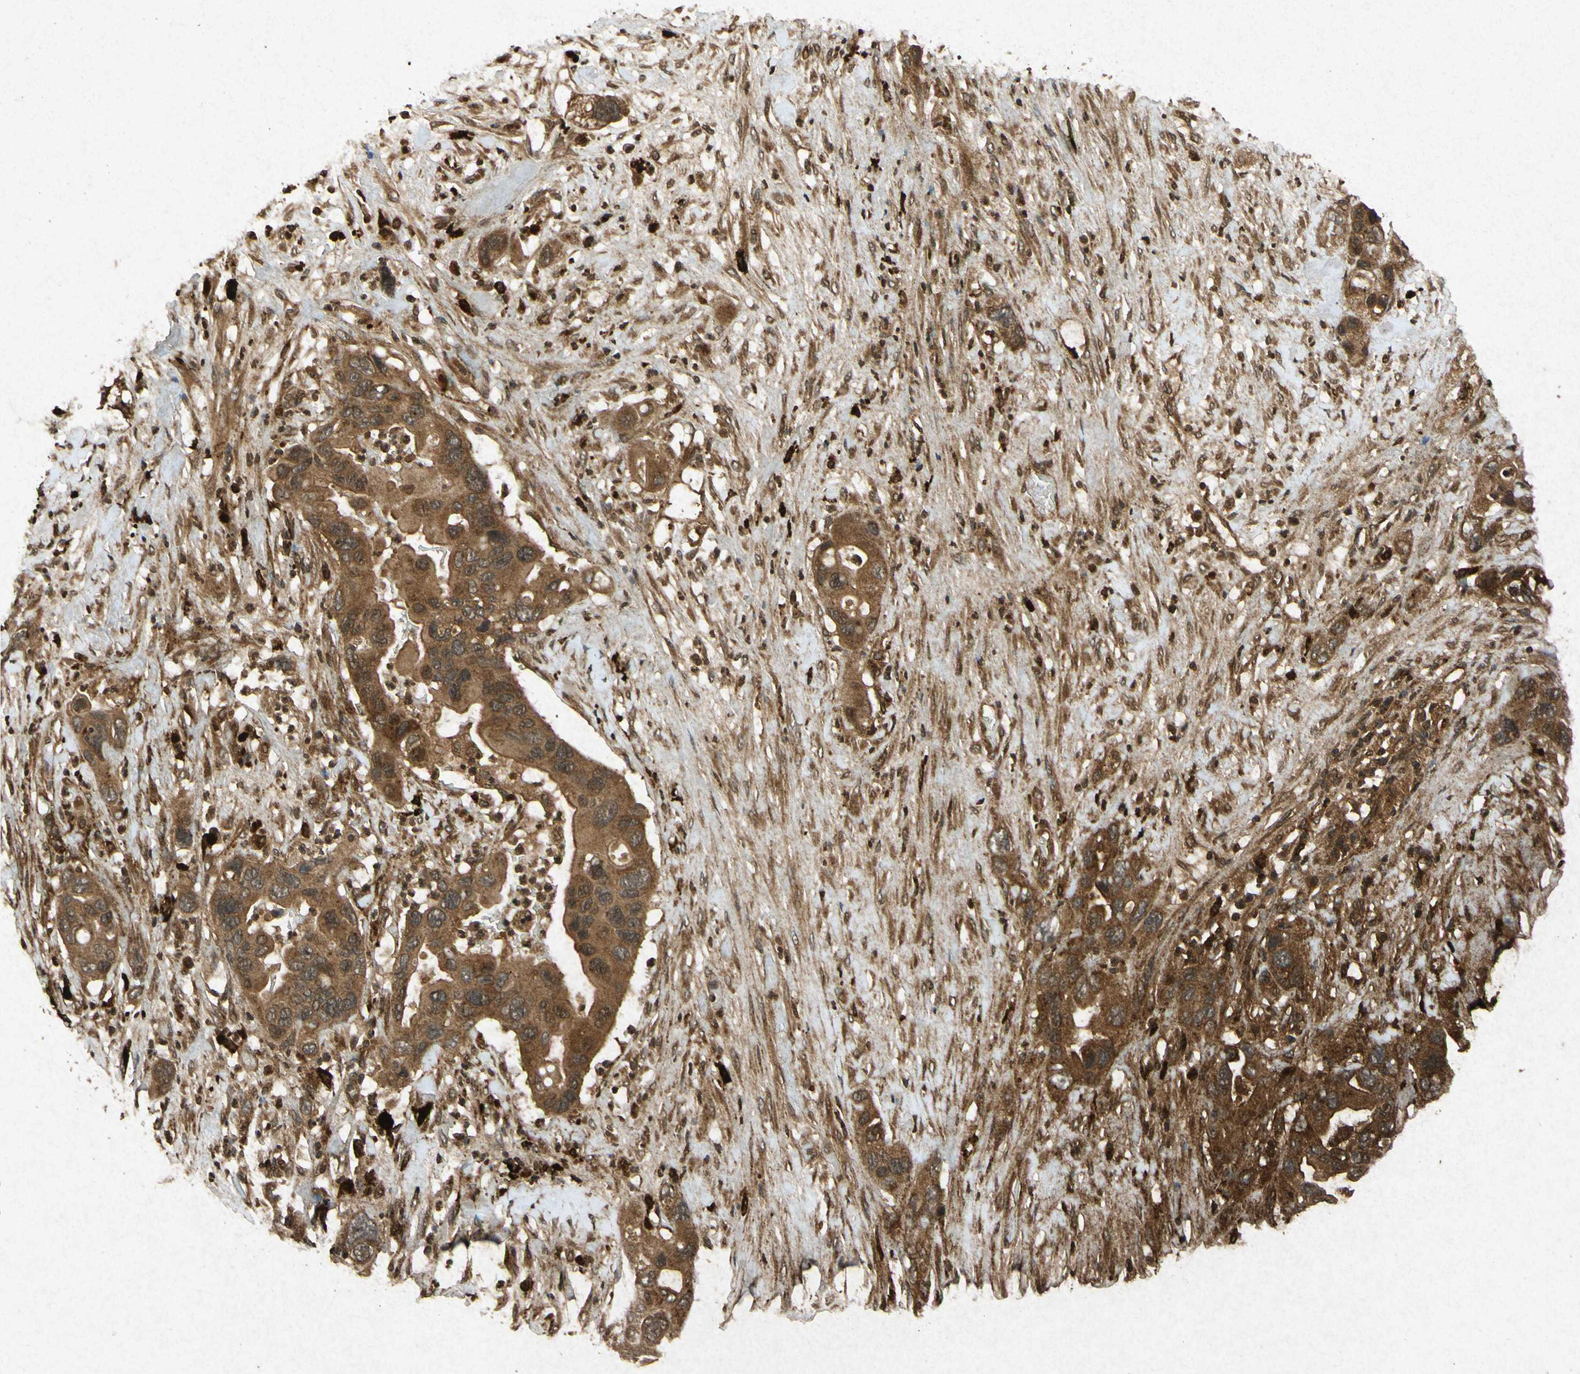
{"staining": {"intensity": "strong", "quantity": ">75%", "location": "cytoplasmic/membranous"}, "tissue": "pancreatic cancer", "cell_type": "Tumor cells", "image_type": "cancer", "snomed": [{"axis": "morphology", "description": "Adenocarcinoma, NOS"}, {"axis": "topography", "description": "Pancreas"}], "caption": "Human pancreatic adenocarcinoma stained for a protein (brown) exhibits strong cytoplasmic/membranous positive positivity in about >75% of tumor cells.", "gene": "ATP6V1H", "patient": {"sex": "female", "age": 71}}